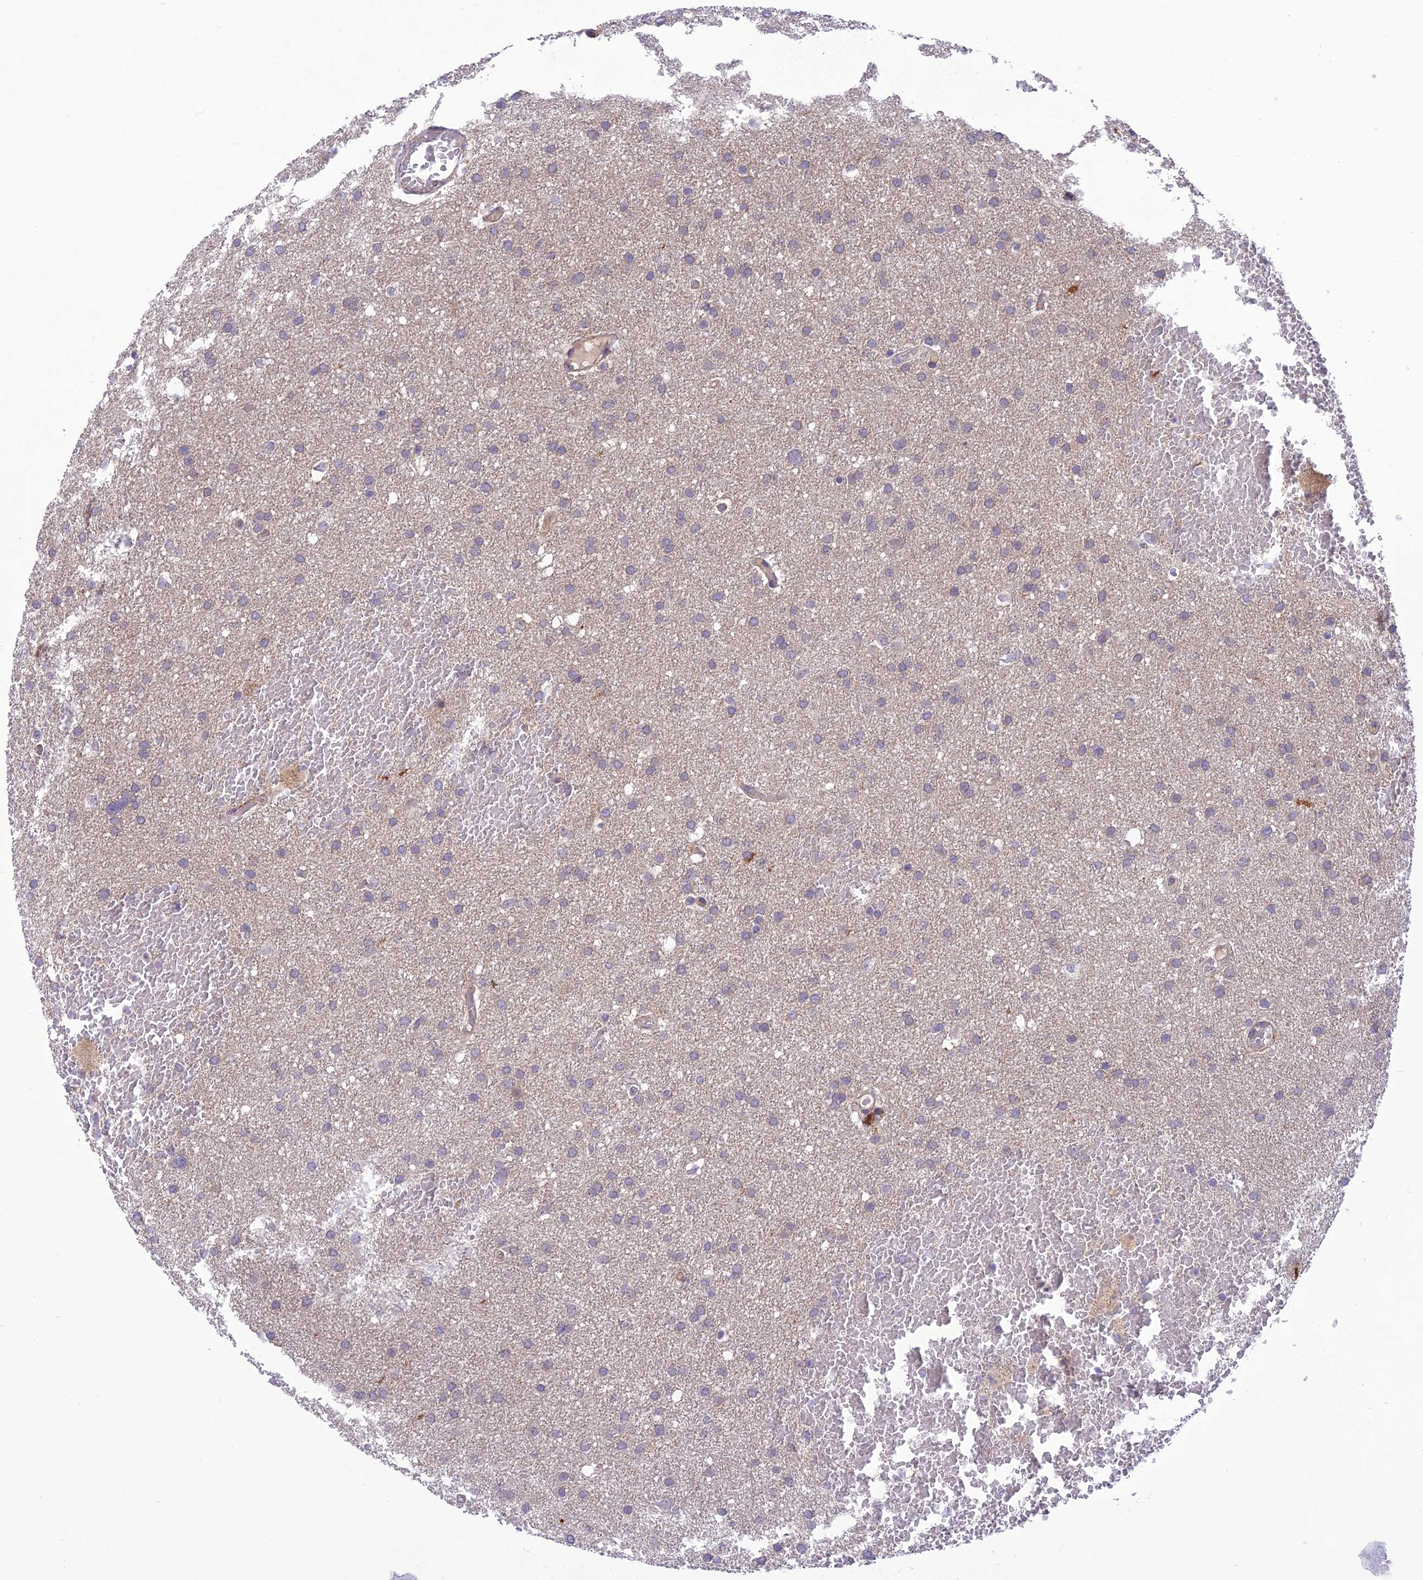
{"staining": {"intensity": "weak", "quantity": "<25%", "location": "cytoplasmic/membranous"}, "tissue": "glioma", "cell_type": "Tumor cells", "image_type": "cancer", "snomed": [{"axis": "morphology", "description": "Glioma, malignant, High grade"}, {"axis": "topography", "description": "Cerebral cortex"}], "caption": "The image displays no staining of tumor cells in malignant glioma (high-grade).", "gene": "UROS", "patient": {"sex": "female", "age": 36}}